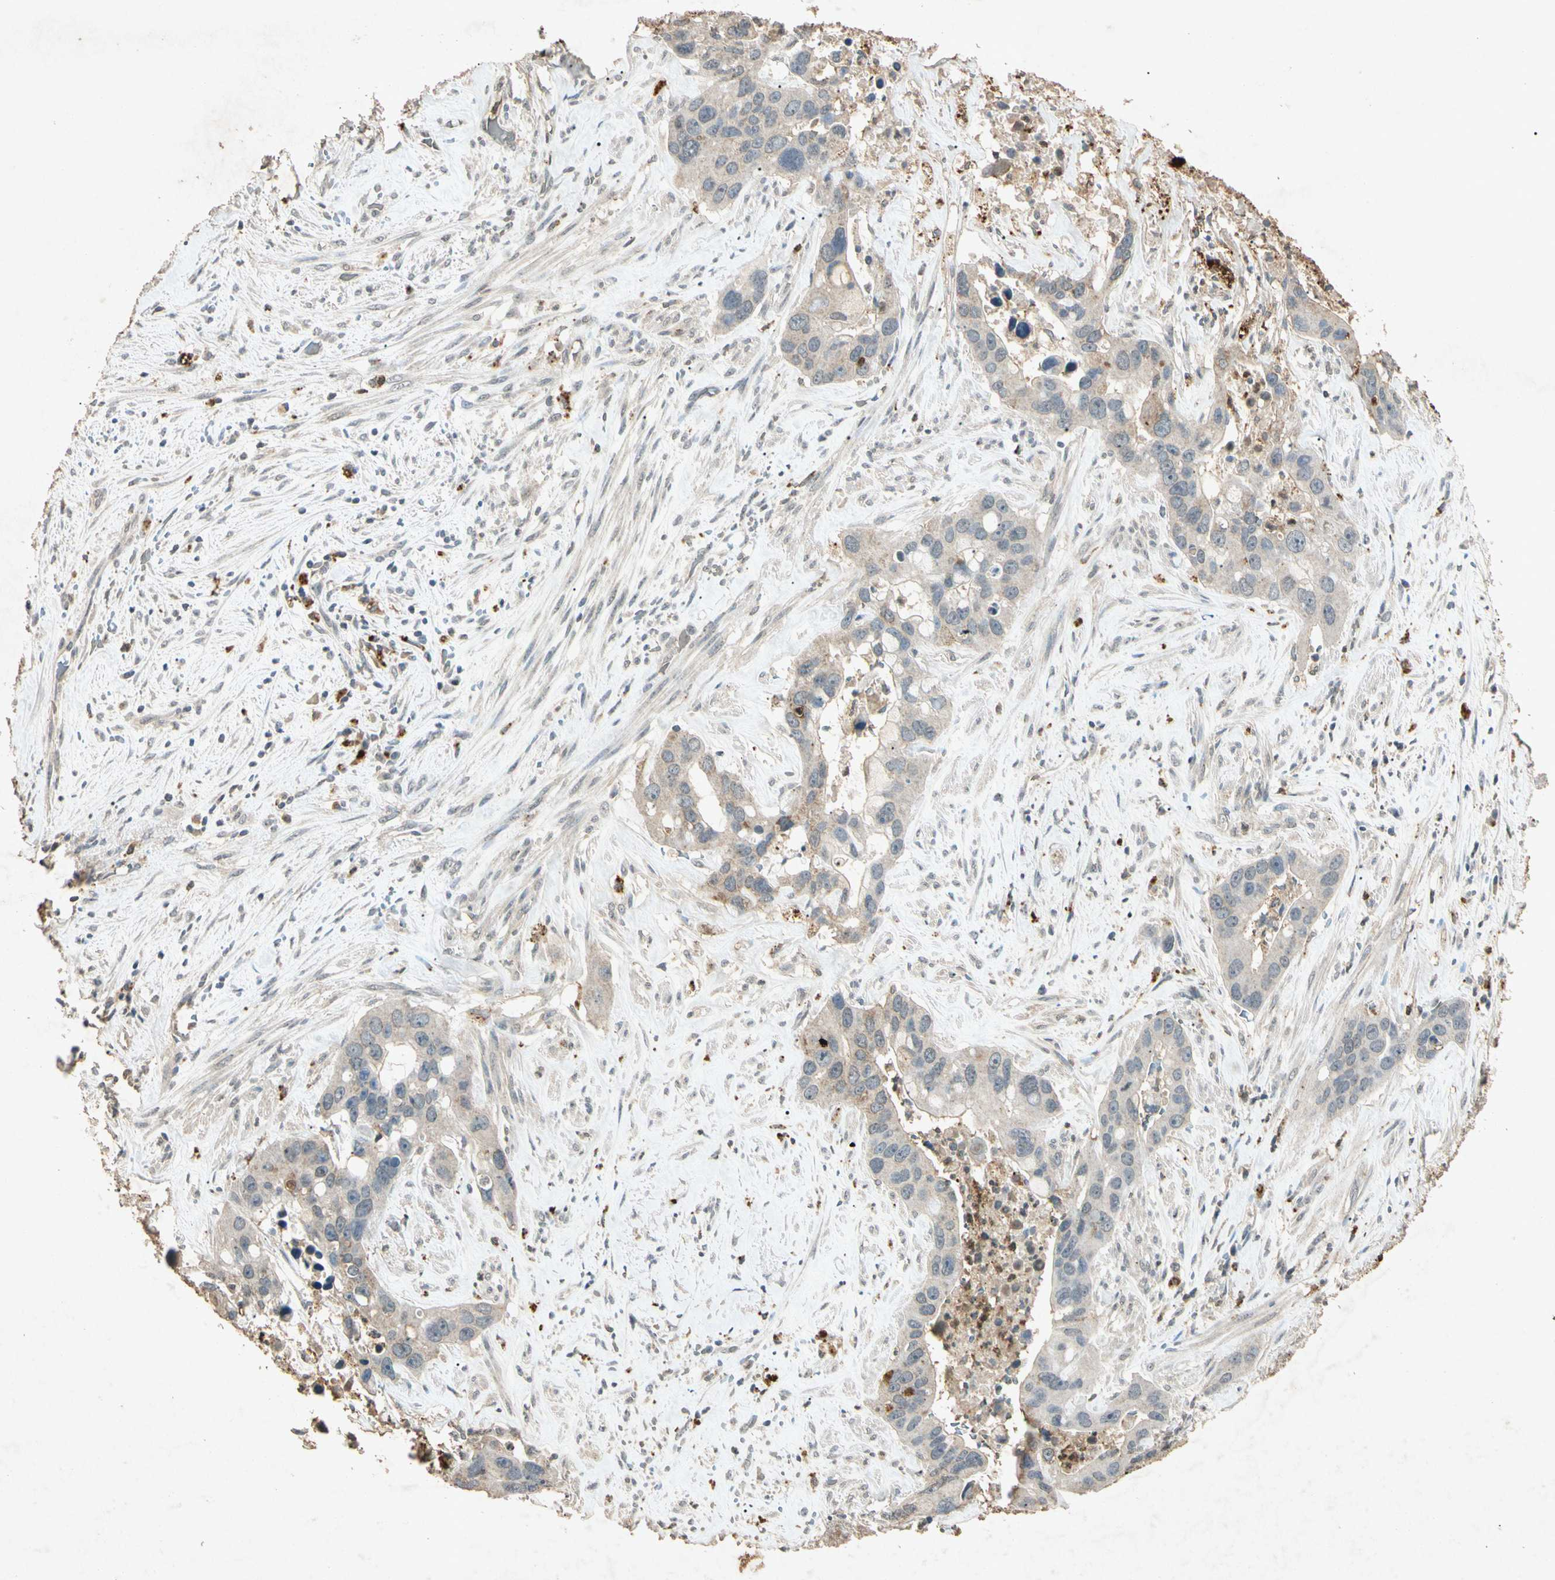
{"staining": {"intensity": "weak", "quantity": ">75%", "location": "cytoplasmic/membranous"}, "tissue": "liver cancer", "cell_type": "Tumor cells", "image_type": "cancer", "snomed": [{"axis": "morphology", "description": "Cholangiocarcinoma"}, {"axis": "topography", "description": "Liver"}], "caption": "Liver cholangiocarcinoma stained with immunohistochemistry reveals weak cytoplasmic/membranous expression in about >75% of tumor cells.", "gene": "MSRB1", "patient": {"sex": "female", "age": 65}}